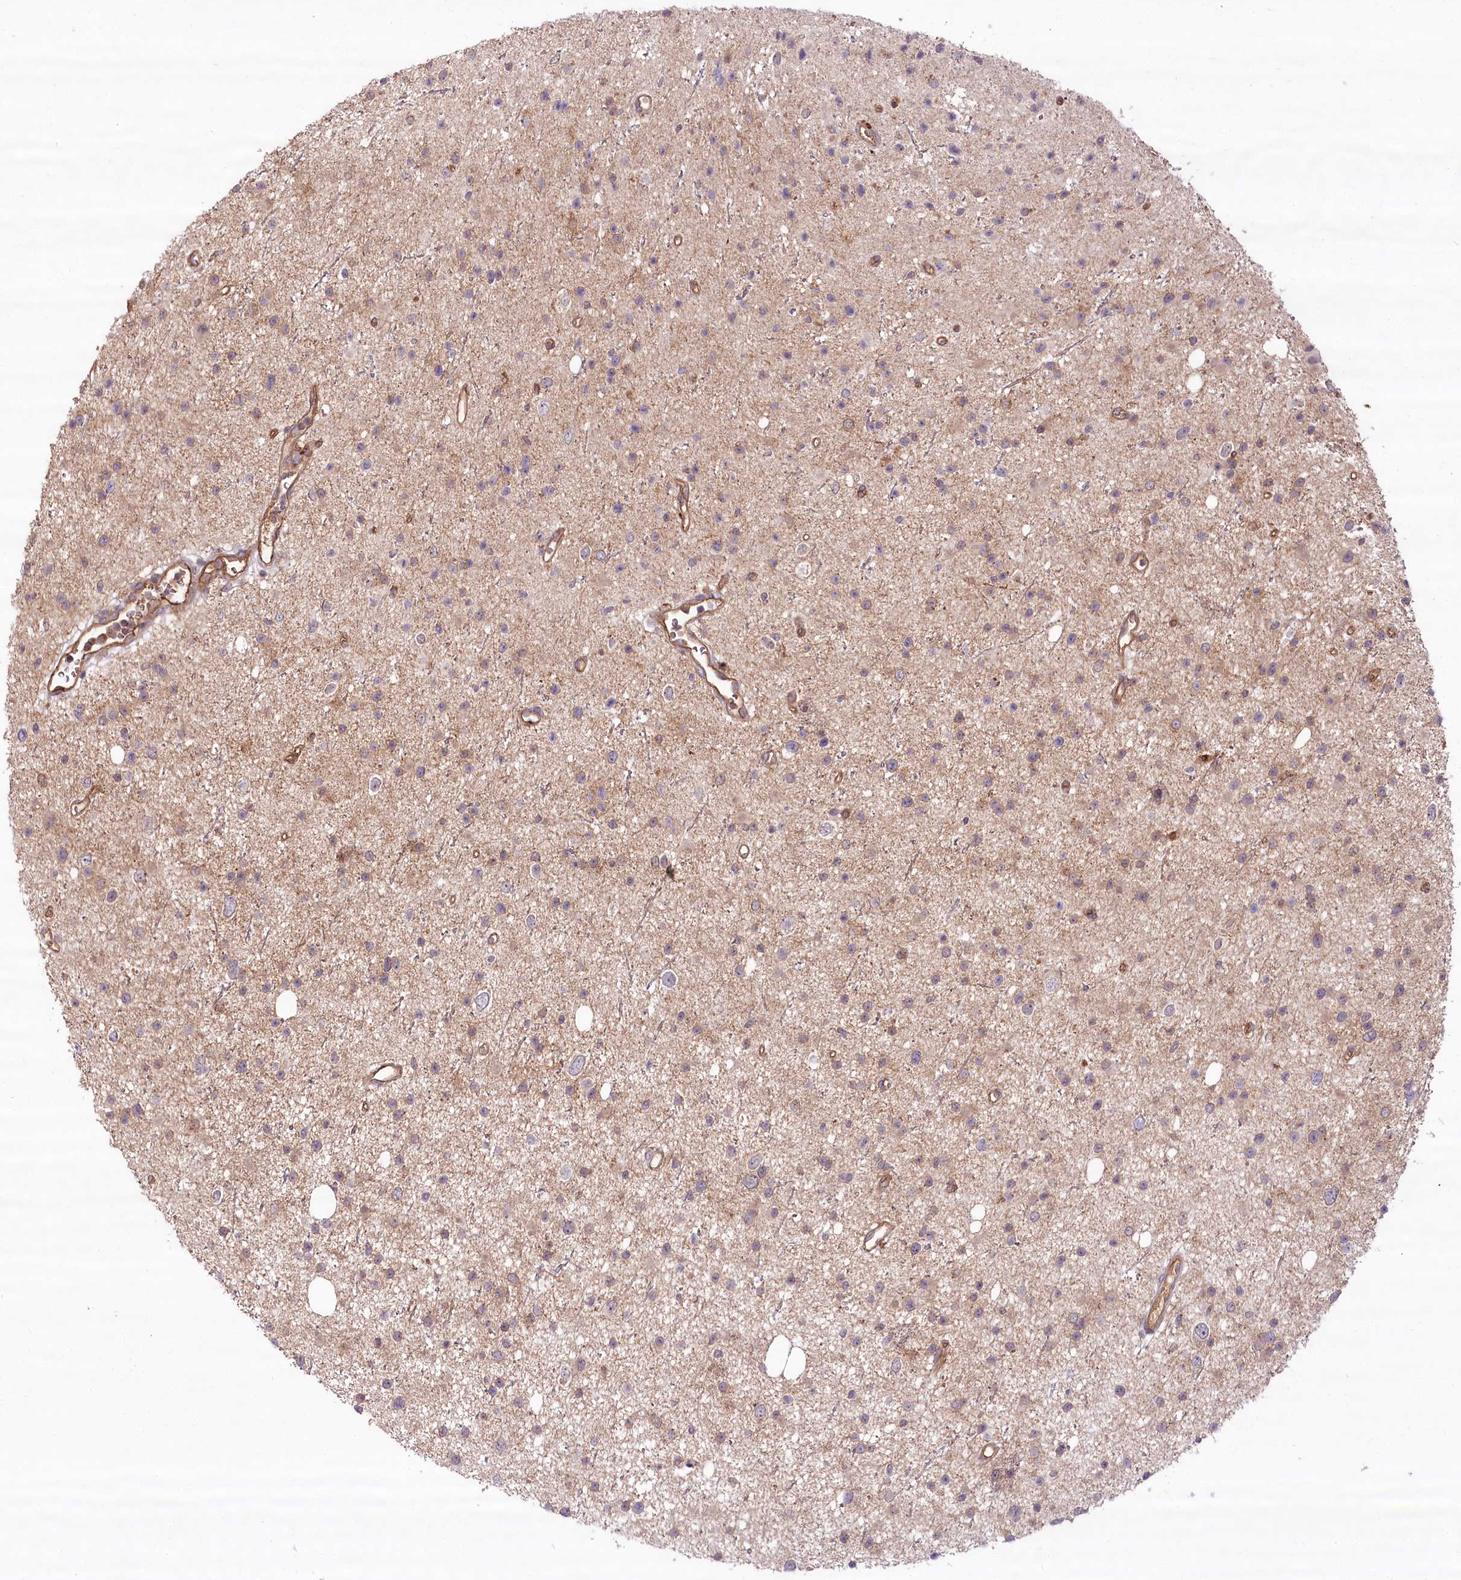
{"staining": {"intensity": "weak", "quantity": ">75%", "location": "cytoplasmic/membranous"}, "tissue": "glioma", "cell_type": "Tumor cells", "image_type": "cancer", "snomed": [{"axis": "morphology", "description": "Glioma, malignant, Low grade"}, {"axis": "topography", "description": "Cerebral cortex"}], "caption": "Weak cytoplasmic/membranous positivity is appreciated in approximately >75% of tumor cells in malignant glioma (low-grade).", "gene": "PSTK", "patient": {"sex": "female", "age": 39}}